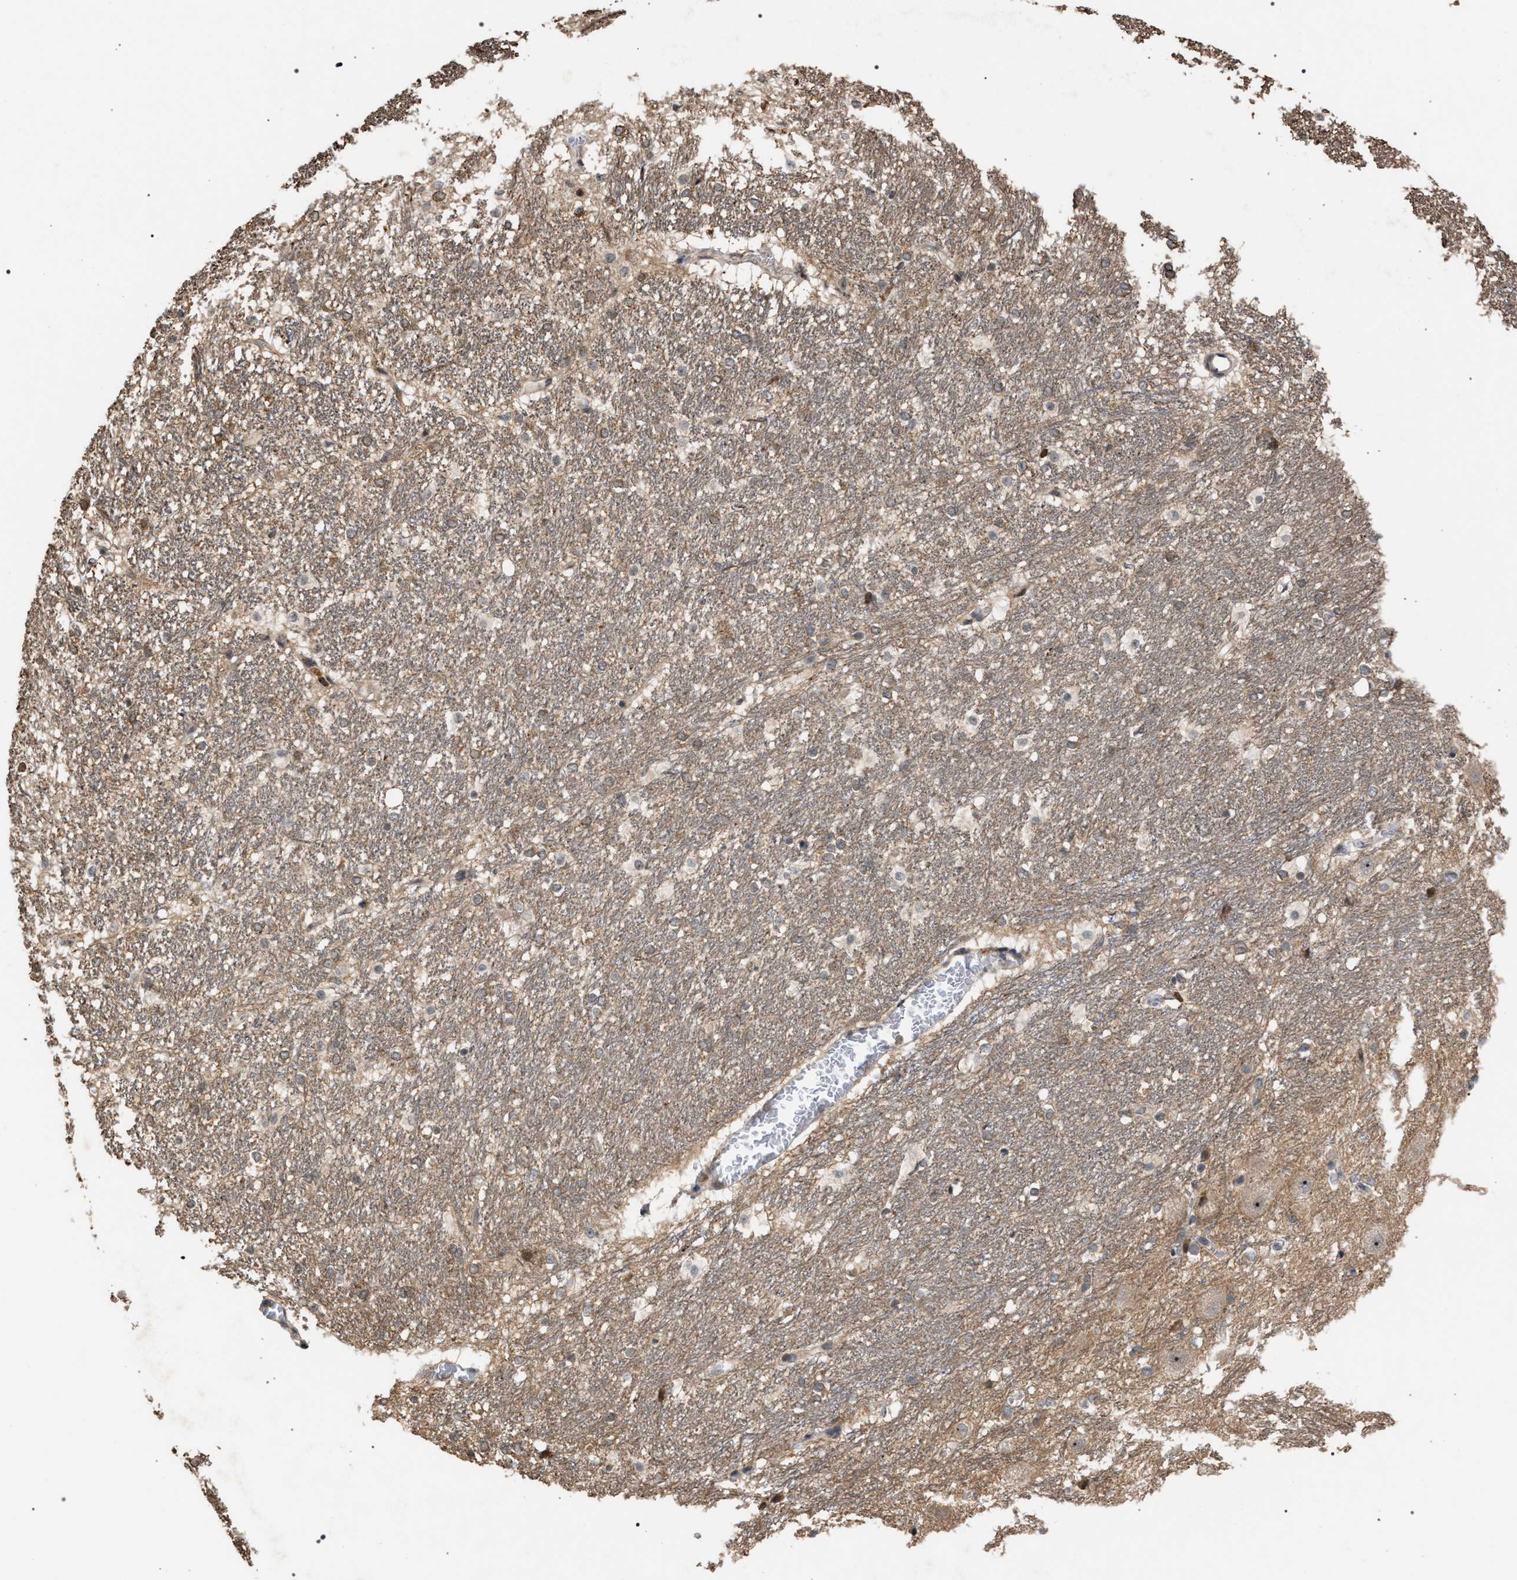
{"staining": {"intensity": "weak", "quantity": ">75%", "location": "cytoplasmic/membranous,nuclear"}, "tissue": "hippocampus", "cell_type": "Glial cells", "image_type": "normal", "snomed": [{"axis": "morphology", "description": "Normal tissue, NOS"}, {"axis": "topography", "description": "Hippocampus"}], "caption": "Immunohistochemical staining of unremarkable hippocampus displays low levels of weak cytoplasmic/membranous,nuclear expression in about >75% of glial cells. Immunohistochemistry stains the protein in brown and the nuclei are stained blue.", "gene": "IRAK4", "patient": {"sex": "female", "age": 19}}